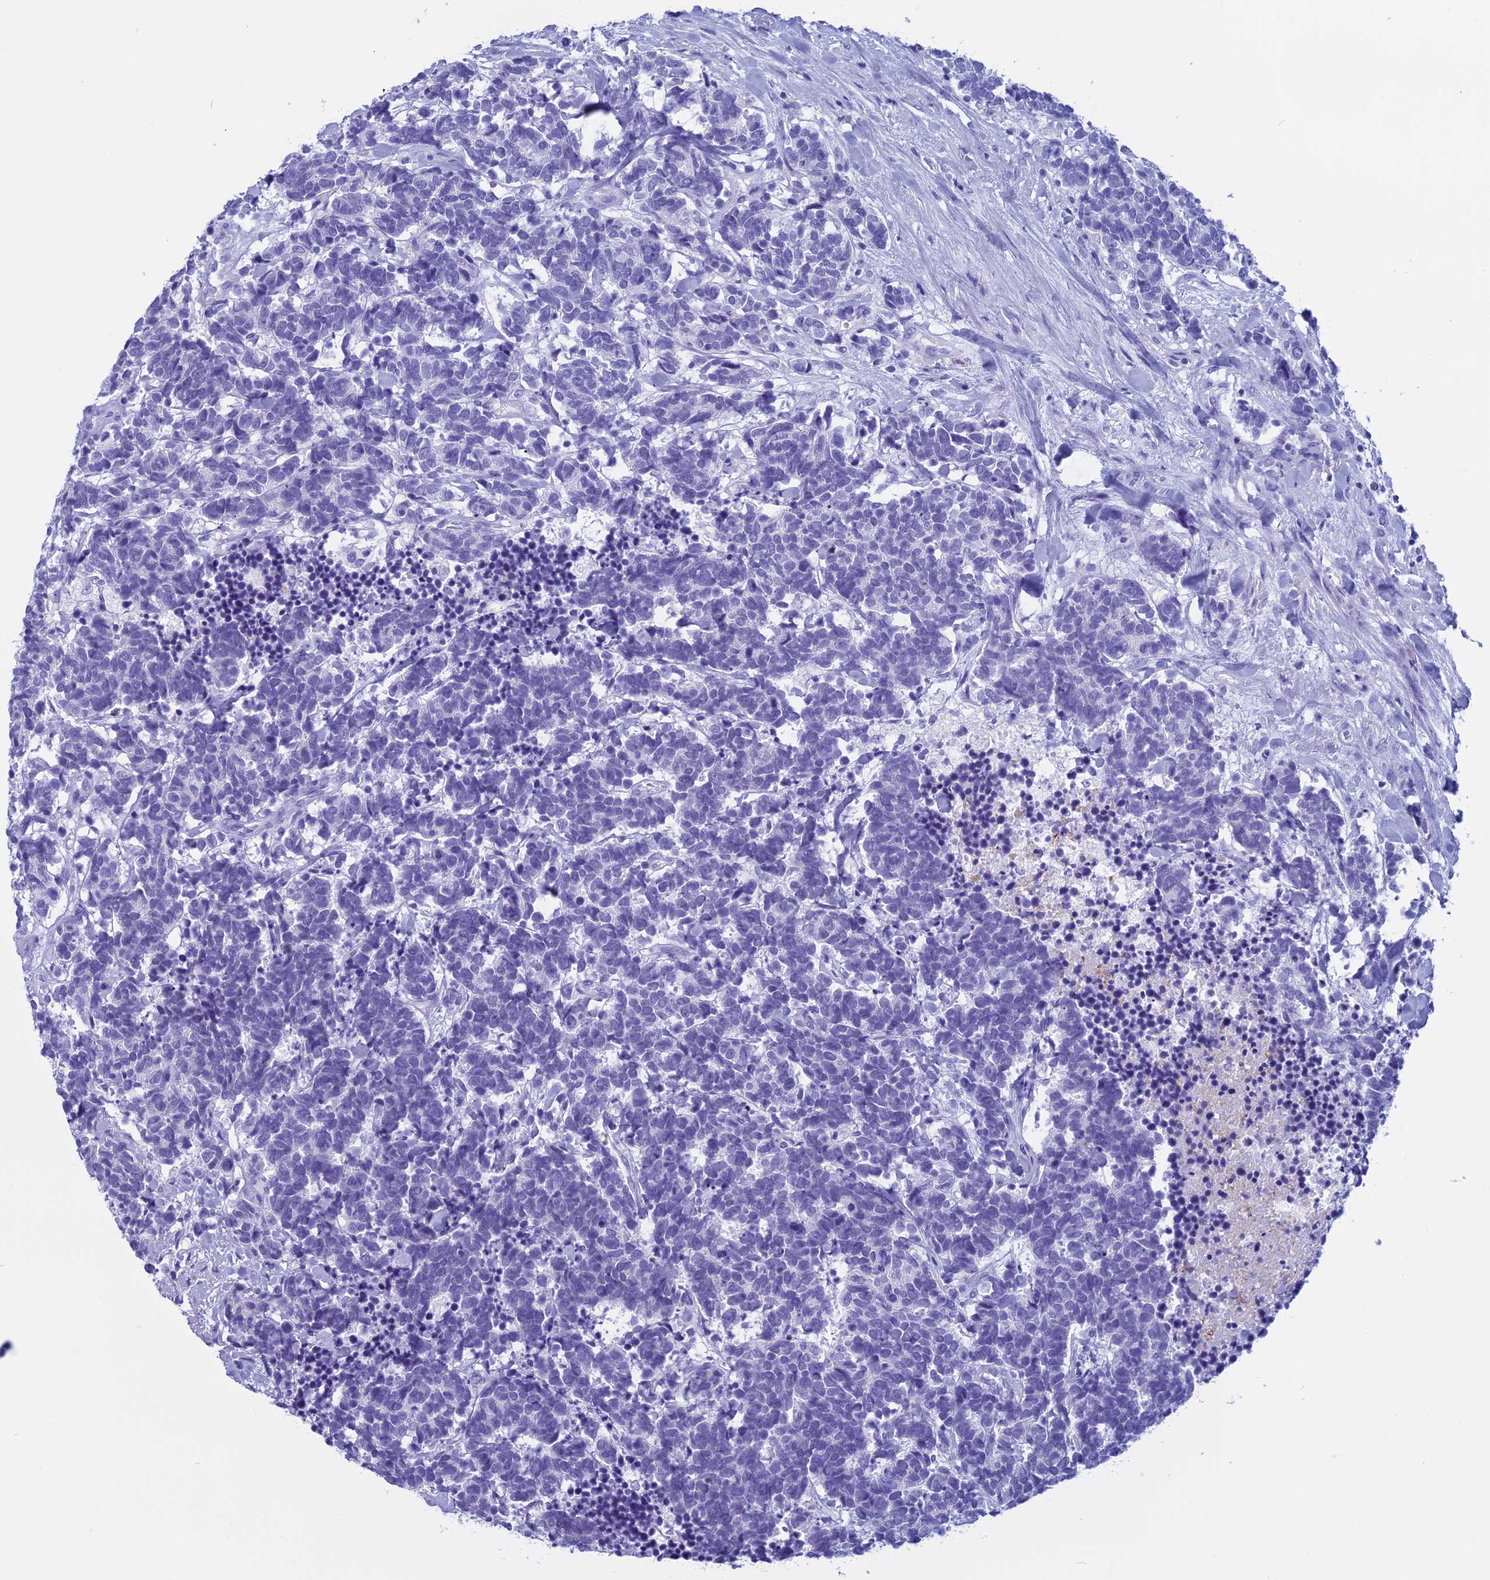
{"staining": {"intensity": "negative", "quantity": "none", "location": "none"}, "tissue": "carcinoid", "cell_type": "Tumor cells", "image_type": "cancer", "snomed": [{"axis": "morphology", "description": "Carcinoma, NOS"}, {"axis": "morphology", "description": "Carcinoid, malignant, NOS"}, {"axis": "topography", "description": "Prostate"}], "caption": "Protein analysis of carcinoma reveals no significant expression in tumor cells. Nuclei are stained in blue.", "gene": "FAM169A", "patient": {"sex": "male", "age": 57}}